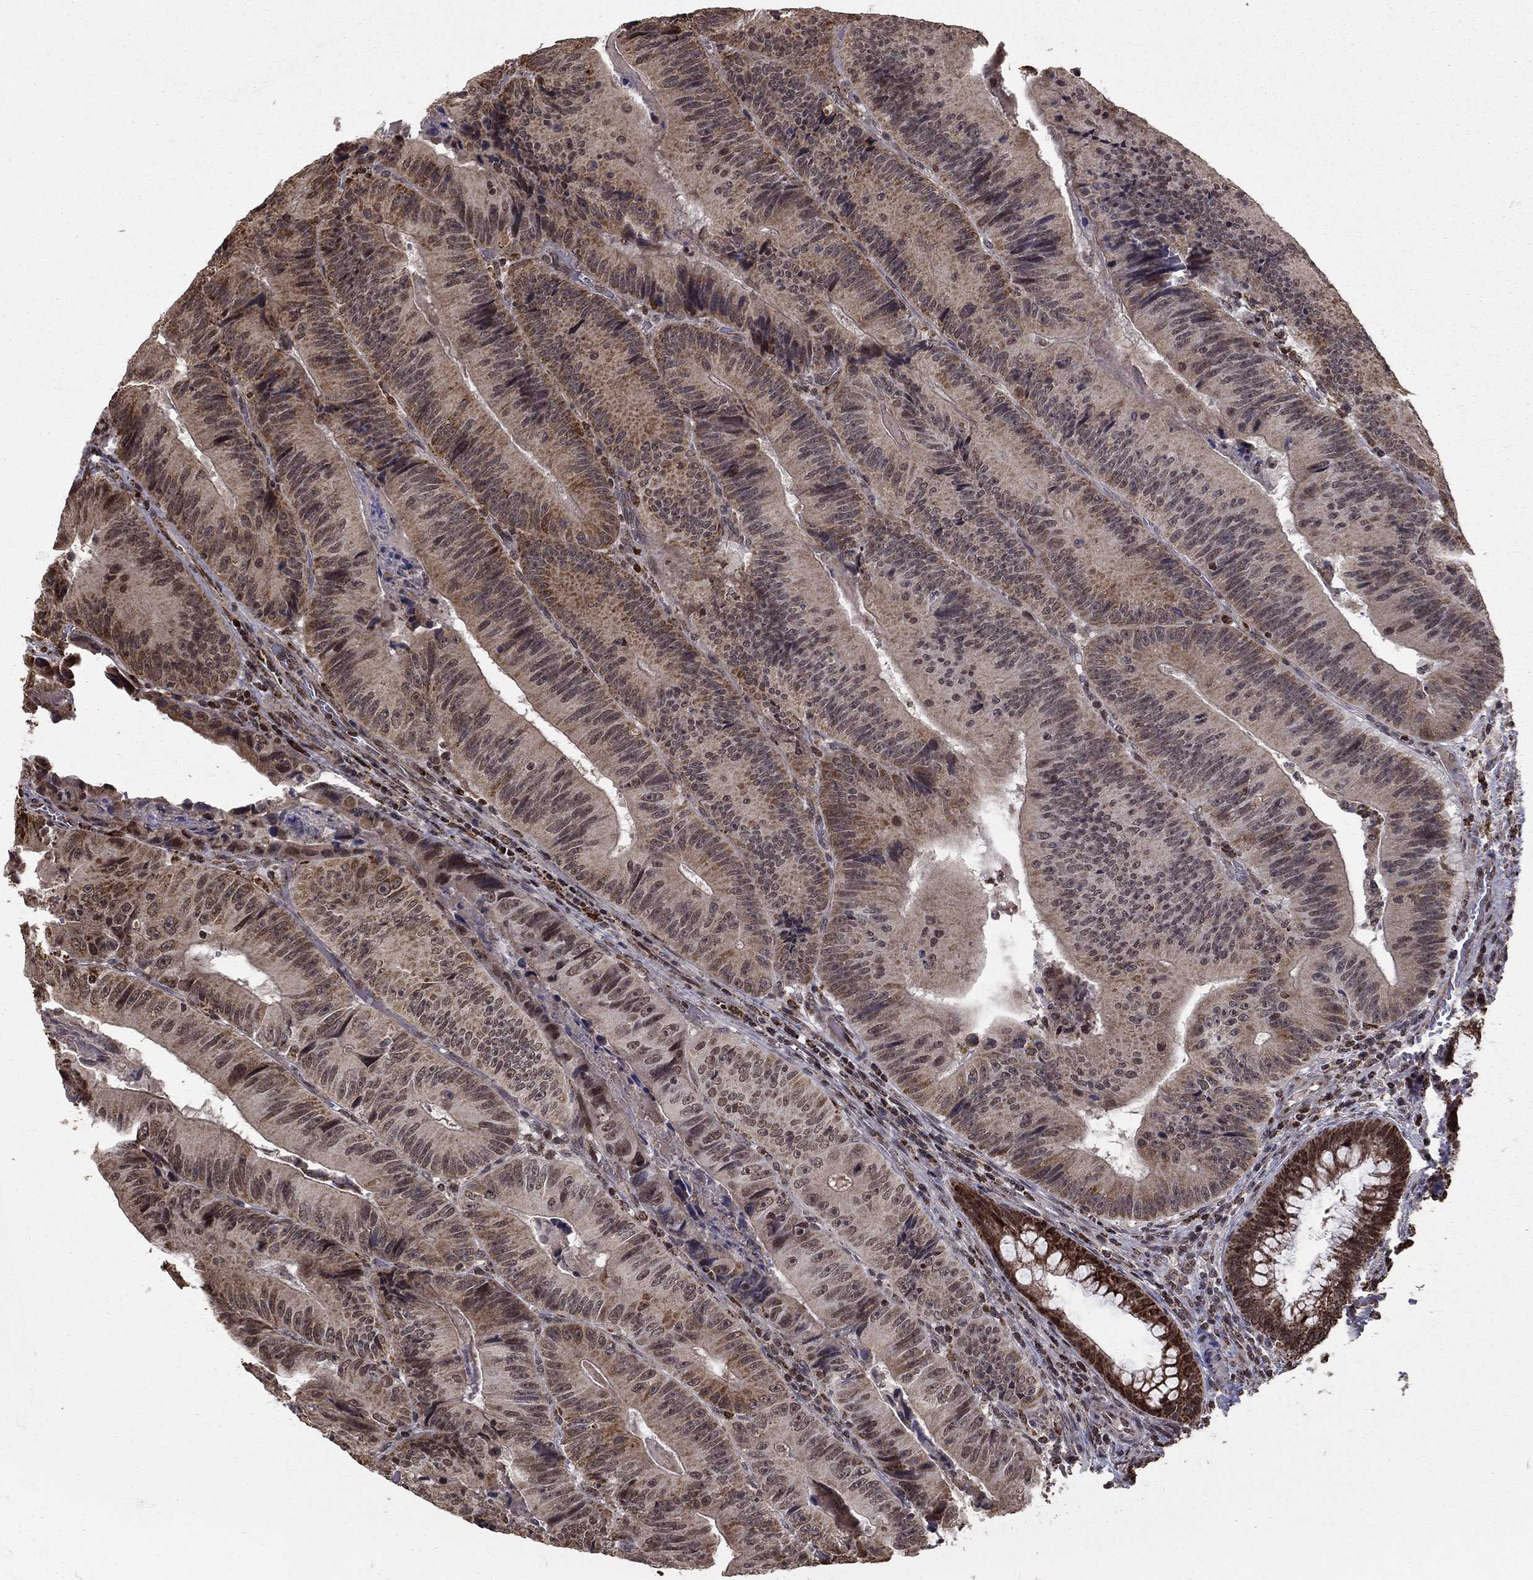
{"staining": {"intensity": "moderate", "quantity": "25%-75%", "location": "cytoplasmic/membranous"}, "tissue": "colorectal cancer", "cell_type": "Tumor cells", "image_type": "cancer", "snomed": [{"axis": "morphology", "description": "Adenocarcinoma, NOS"}, {"axis": "topography", "description": "Colon"}], "caption": "Approximately 25%-75% of tumor cells in colorectal adenocarcinoma show moderate cytoplasmic/membranous protein positivity as visualized by brown immunohistochemical staining.", "gene": "ACOT13", "patient": {"sex": "female", "age": 86}}